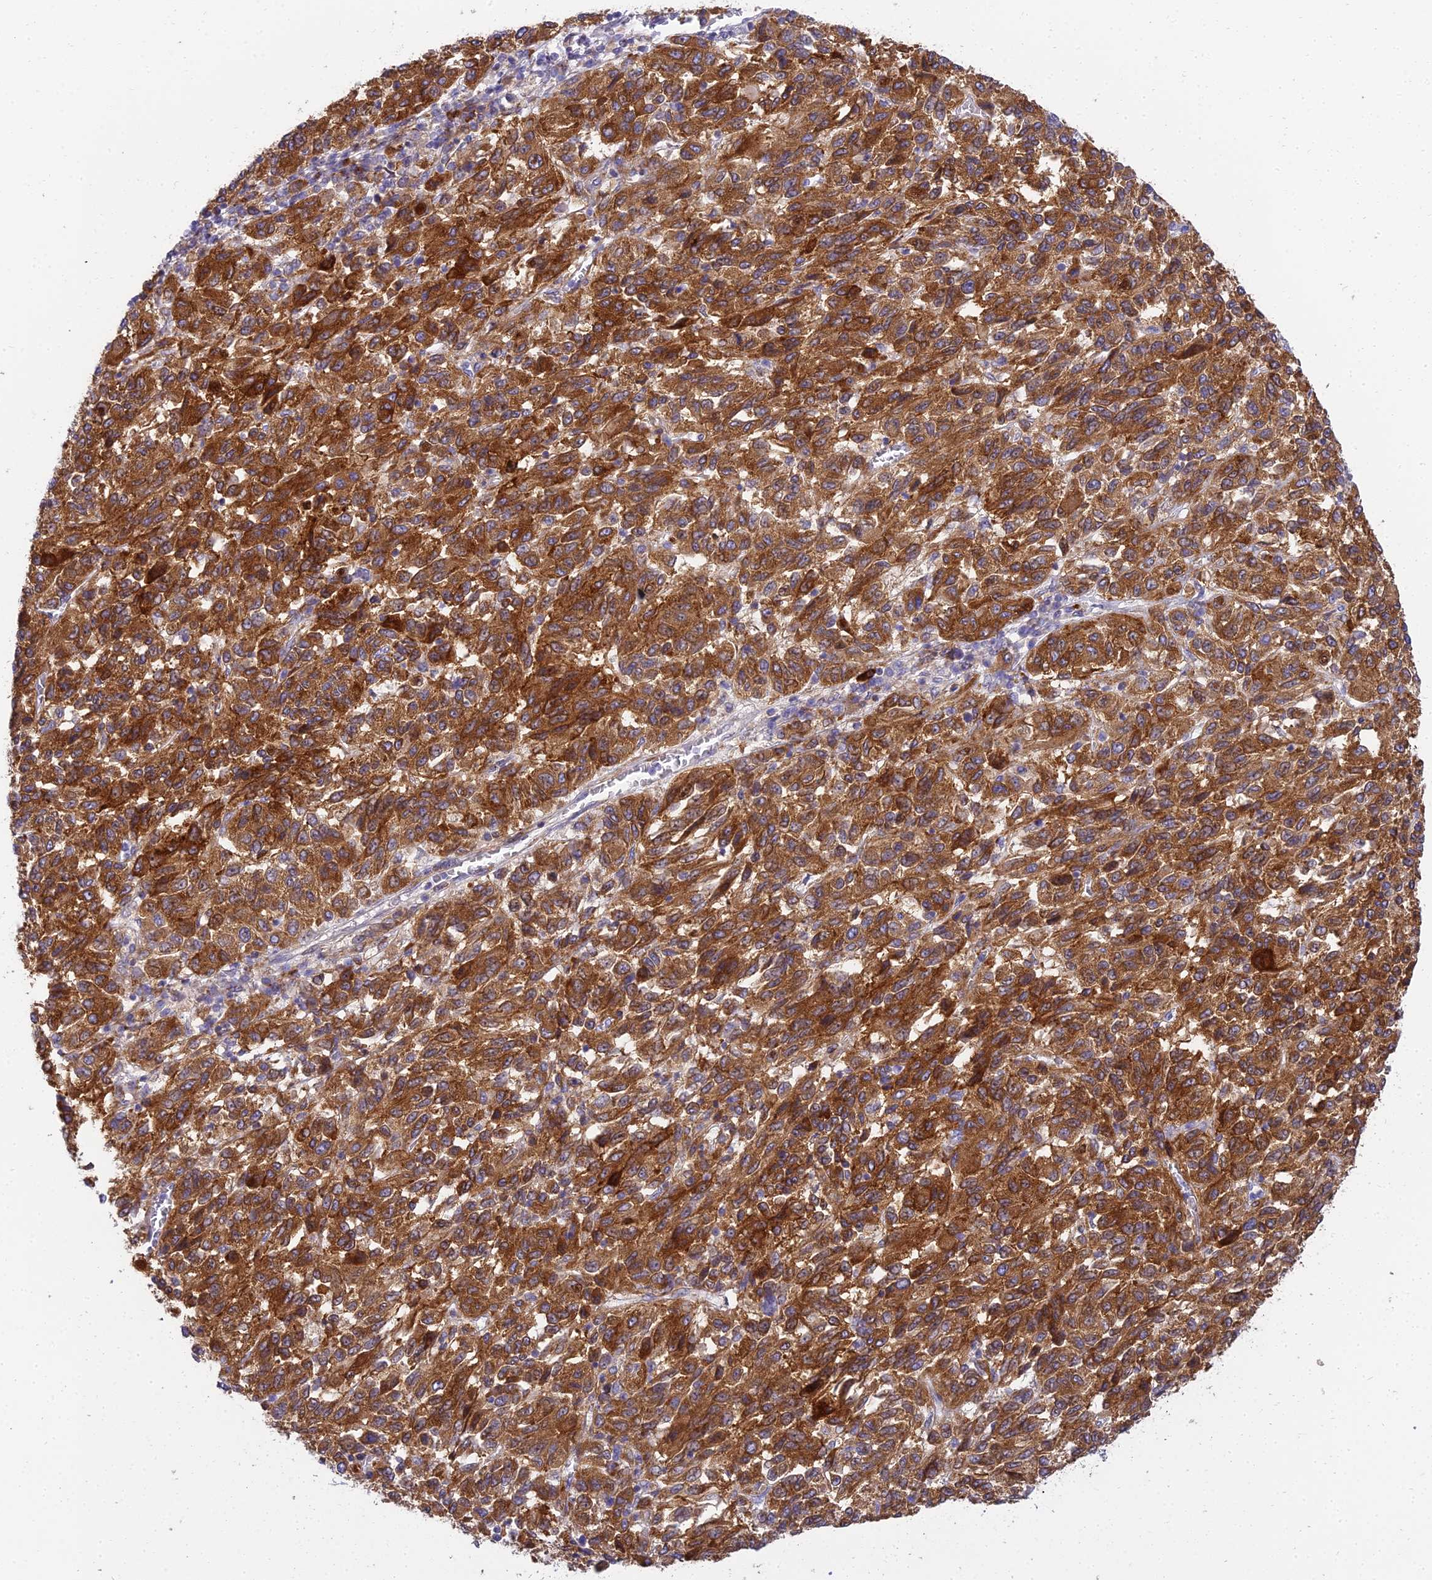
{"staining": {"intensity": "strong", "quantity": ">75%", "location": "cytoplasmic/membranous"}, "tissue": "melanoma", "cell_type": "Tumor cells", "image_type": "cancer", "snomed": [{"axis": "morphology", "description": "Malignant melanoma, Metastatic site"}, {"axis": "topography", "description": "Lung"}], "caption": "Malignant melanoma (metastatic site) tissue reveals strong cytoplasmic/membranous expression in approximately >75% of tumor cells", "gene": "CLCN7", "patient": {"sex": "male", "age": 64}}